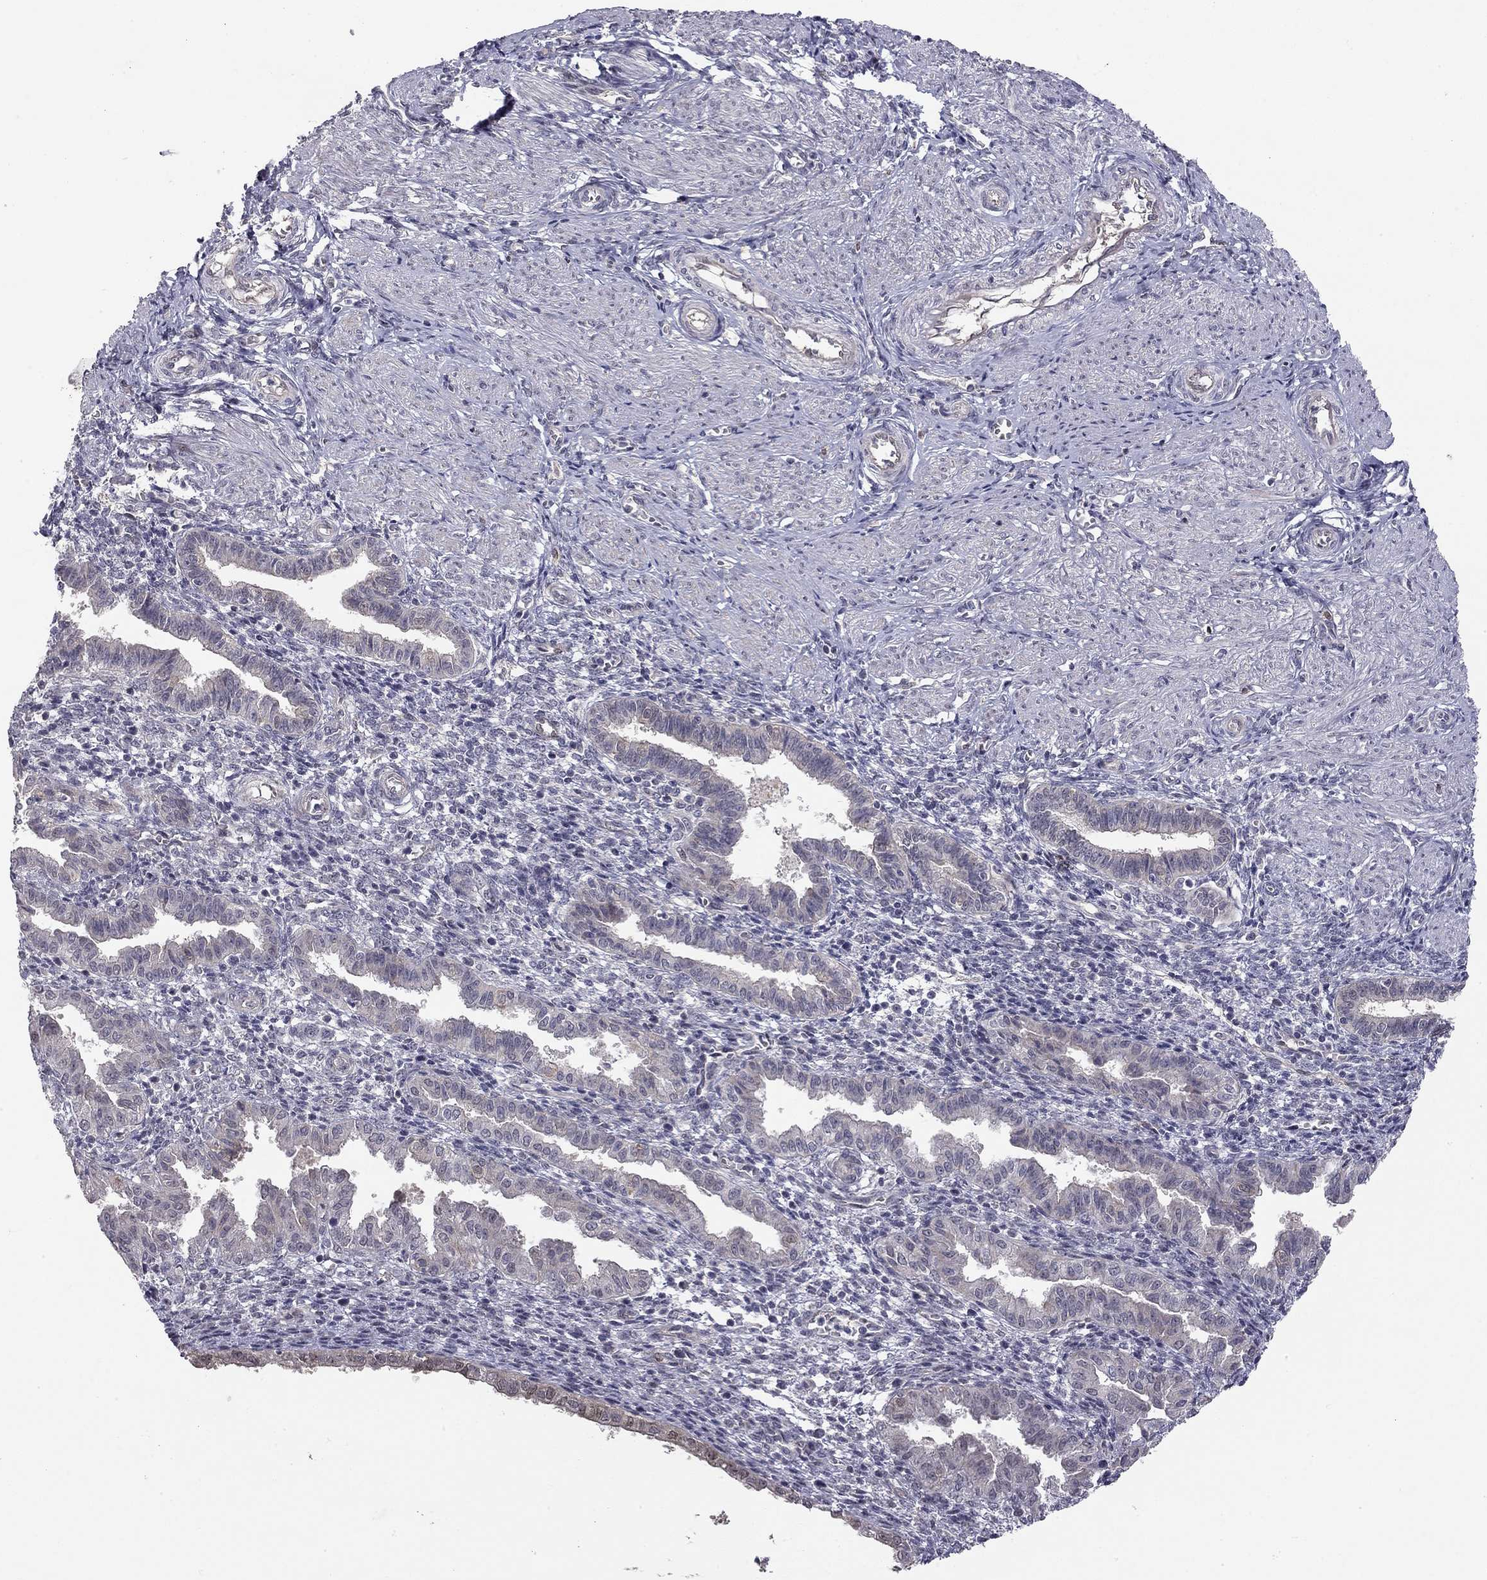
{"staining": {"intensity": "negative", "quantity": "none", "location": "none"}, "tissue": "endometrium", "cell_type": "Cells in endometrial stroma", "image_type": "normal", "snomed": [{"axis": "morphology", "description": "Normal tissue, NOS"}, {"axis": "topography", "description": "Endometrium"}], "caption": "Protein analysis of unremarkable endometrium exhibits no significant staining in cells in endometrial stroma. Brightfield microscopy of immunohistochemistry (IHC) stained with DAB (brown) and hematoxylin (blue), captured at high magnification.", "gene": "STXBP6", "patient": {"sex": "female", "age": 37}}